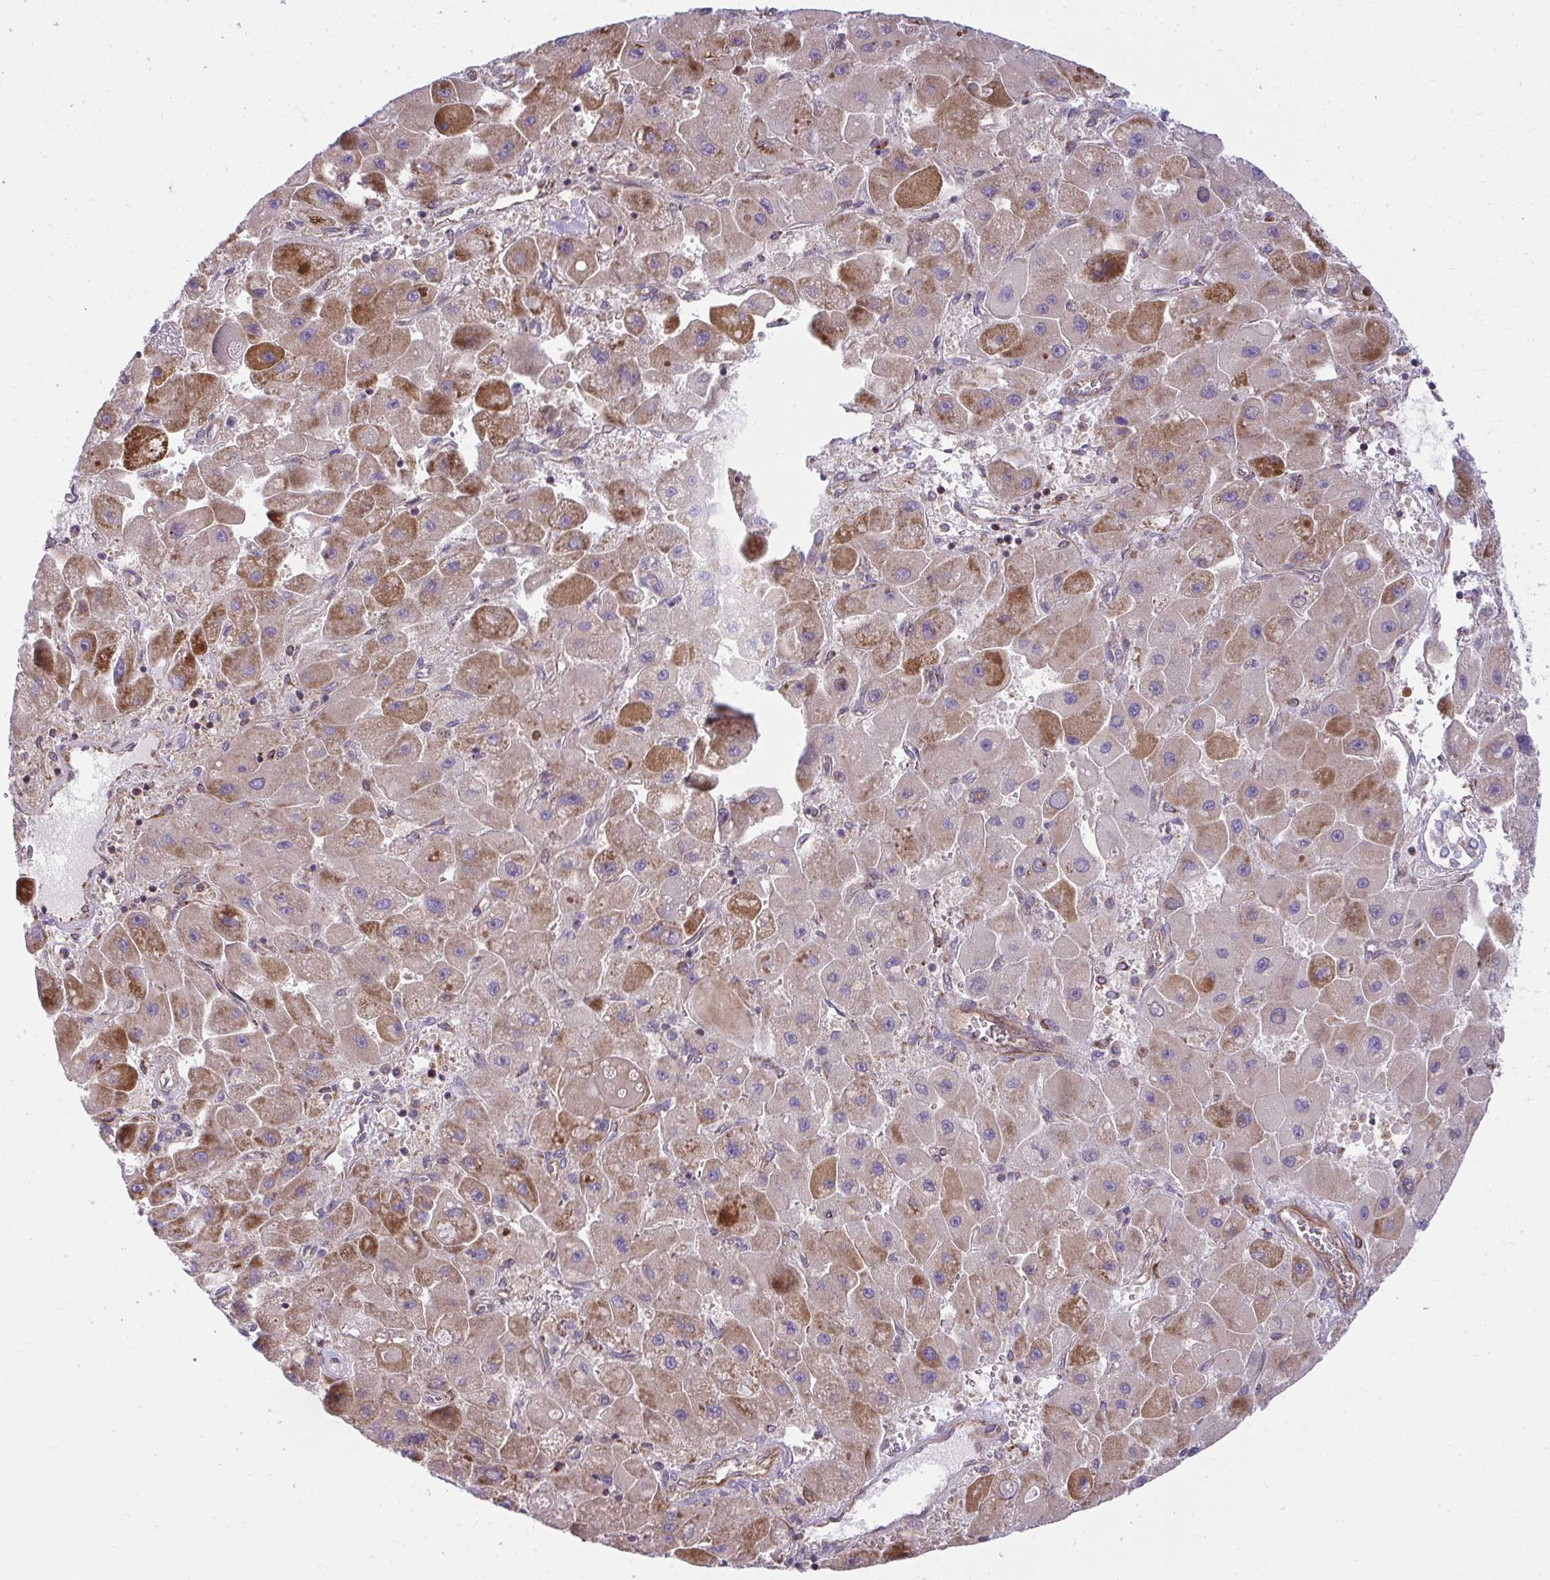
{"staining": {"intensity": "moderate", "quantity": "25%-75%", "location": "cytoplasmic/membranous"}, "tissue": "liver cancer", "cell_type": "Tumor cells", "image_type": "cancer", "snomed": [{"axis": "morphology", "description": "Carcinoma, Hepatocellular, NOS"}, {"axis": "topography", "description": "Liver"}], "caption": "Human hepatocellular carcinoma (liver) stained with a brown dye demonstrates moderate cytoplasmic/membranous positive expression in approximately 25%-75% of tumor cells.", "gene": "NMNAT3", "patient": {"sex": "male", "age": 24}}